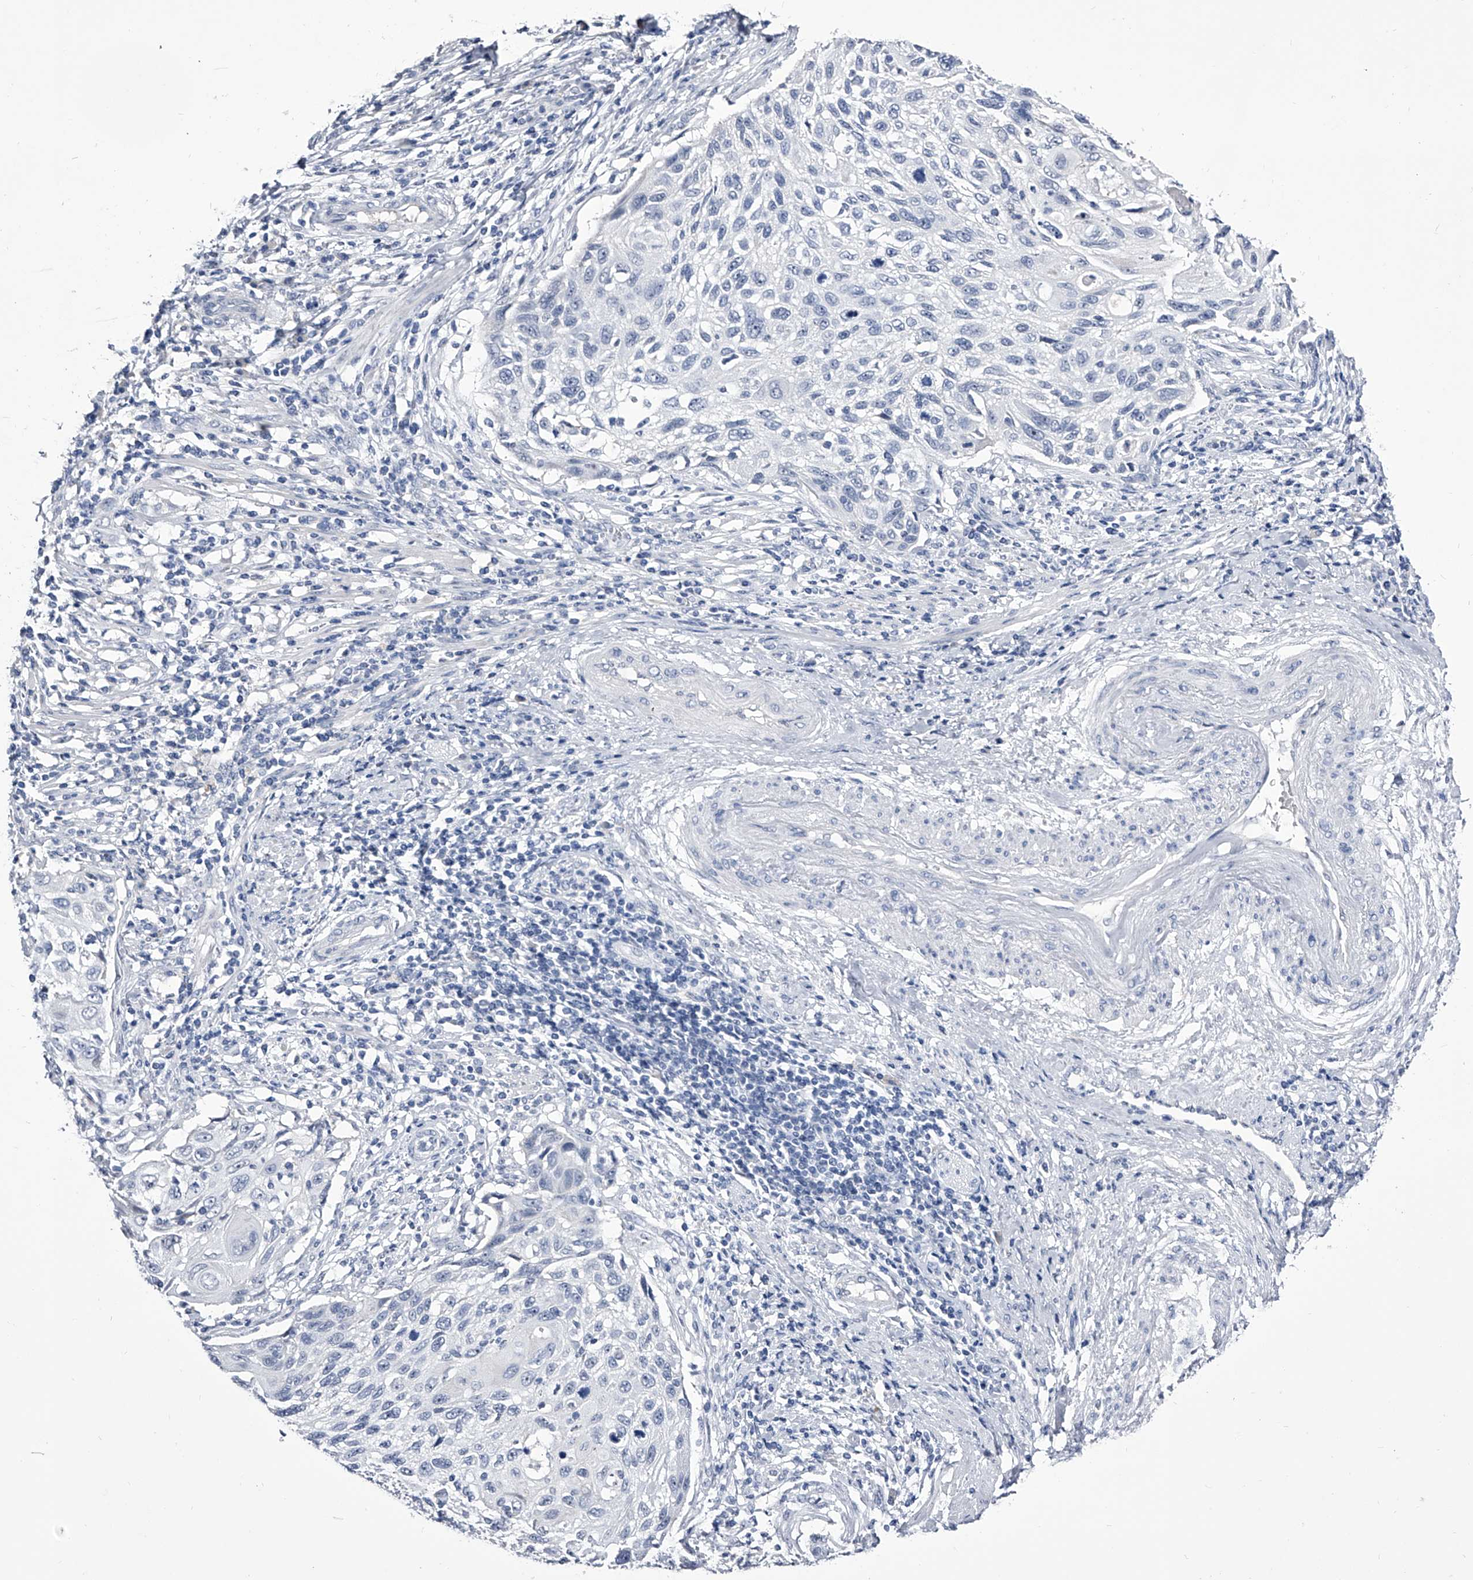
{"staining": {"intensity": "negative", "quantity": "none", "location": "none"}, "tissue": "cervical cancer", "cell_type": "Tumor cells", "image_type": "cancer", "snomed": [{"axis": "morphology", "description": "Squamous cell carcinoma, NOS"}, {"axis": "topography", "description": "Cervix"}], "caption": "This histopathology image is of cervical cancer stained with immunohistochemistry to label a protein in brown with the nuclei are counter-stained blue. There is no expression in tumor cells.", "gene": "CRISP2", "patient": {"sex": "female", "age": 70}}